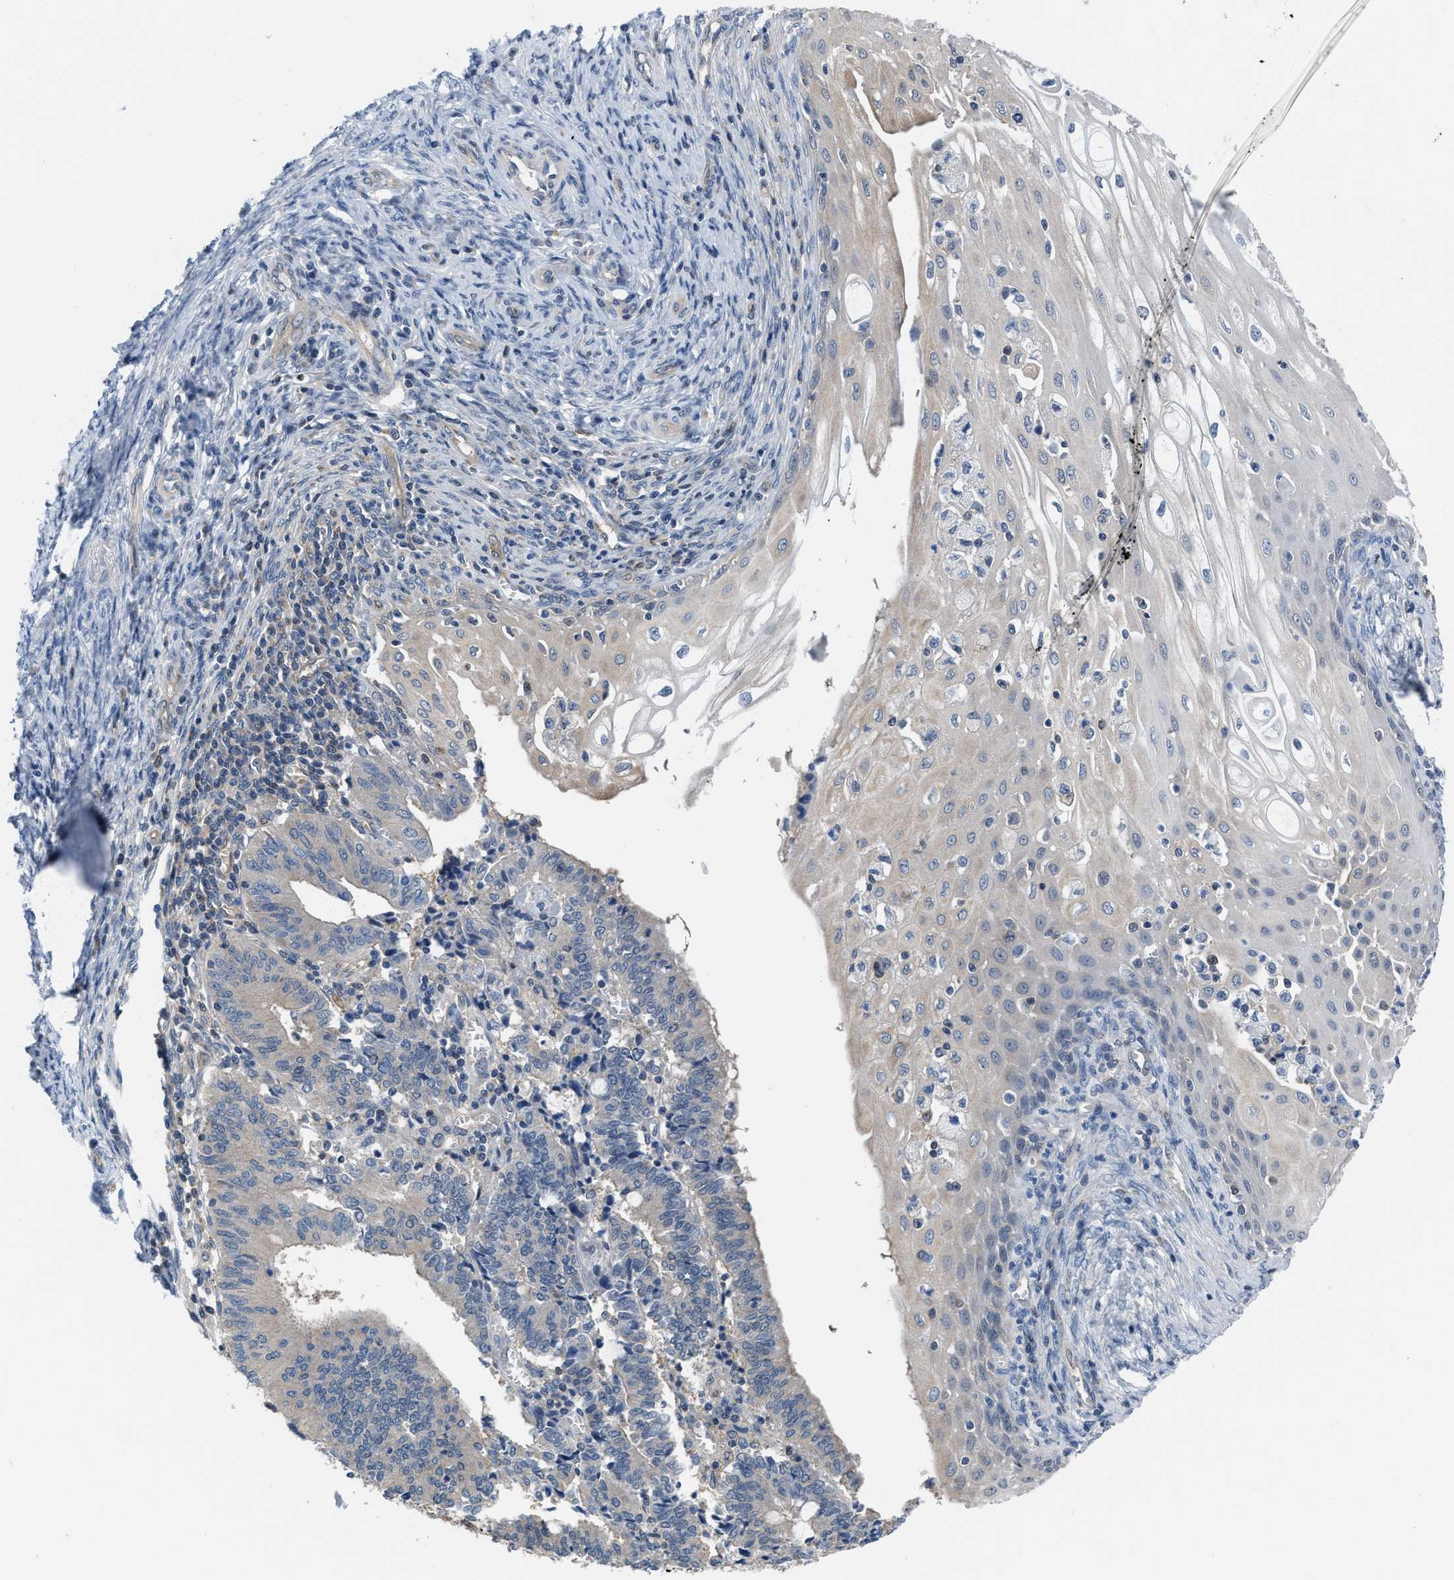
{"staining": {"intensity": "negative", "quantity": "none", "location": "none"}, "tissue": "cervical cancer", "cell_type": "Tumor cells", "image_type": "cancer", "snomed": [{"axis": "morphology", "description": "Adenocarcinoma, NOS"}, {"axis": "topography", "description": "Cervix"}], "caption": "Immunohistochemical staining of adenocarcinoma (cervical) shows no significant positivity in tumor cells.", "gene": "NUDT5", "patient": {"sex": "female", "age": 44}}